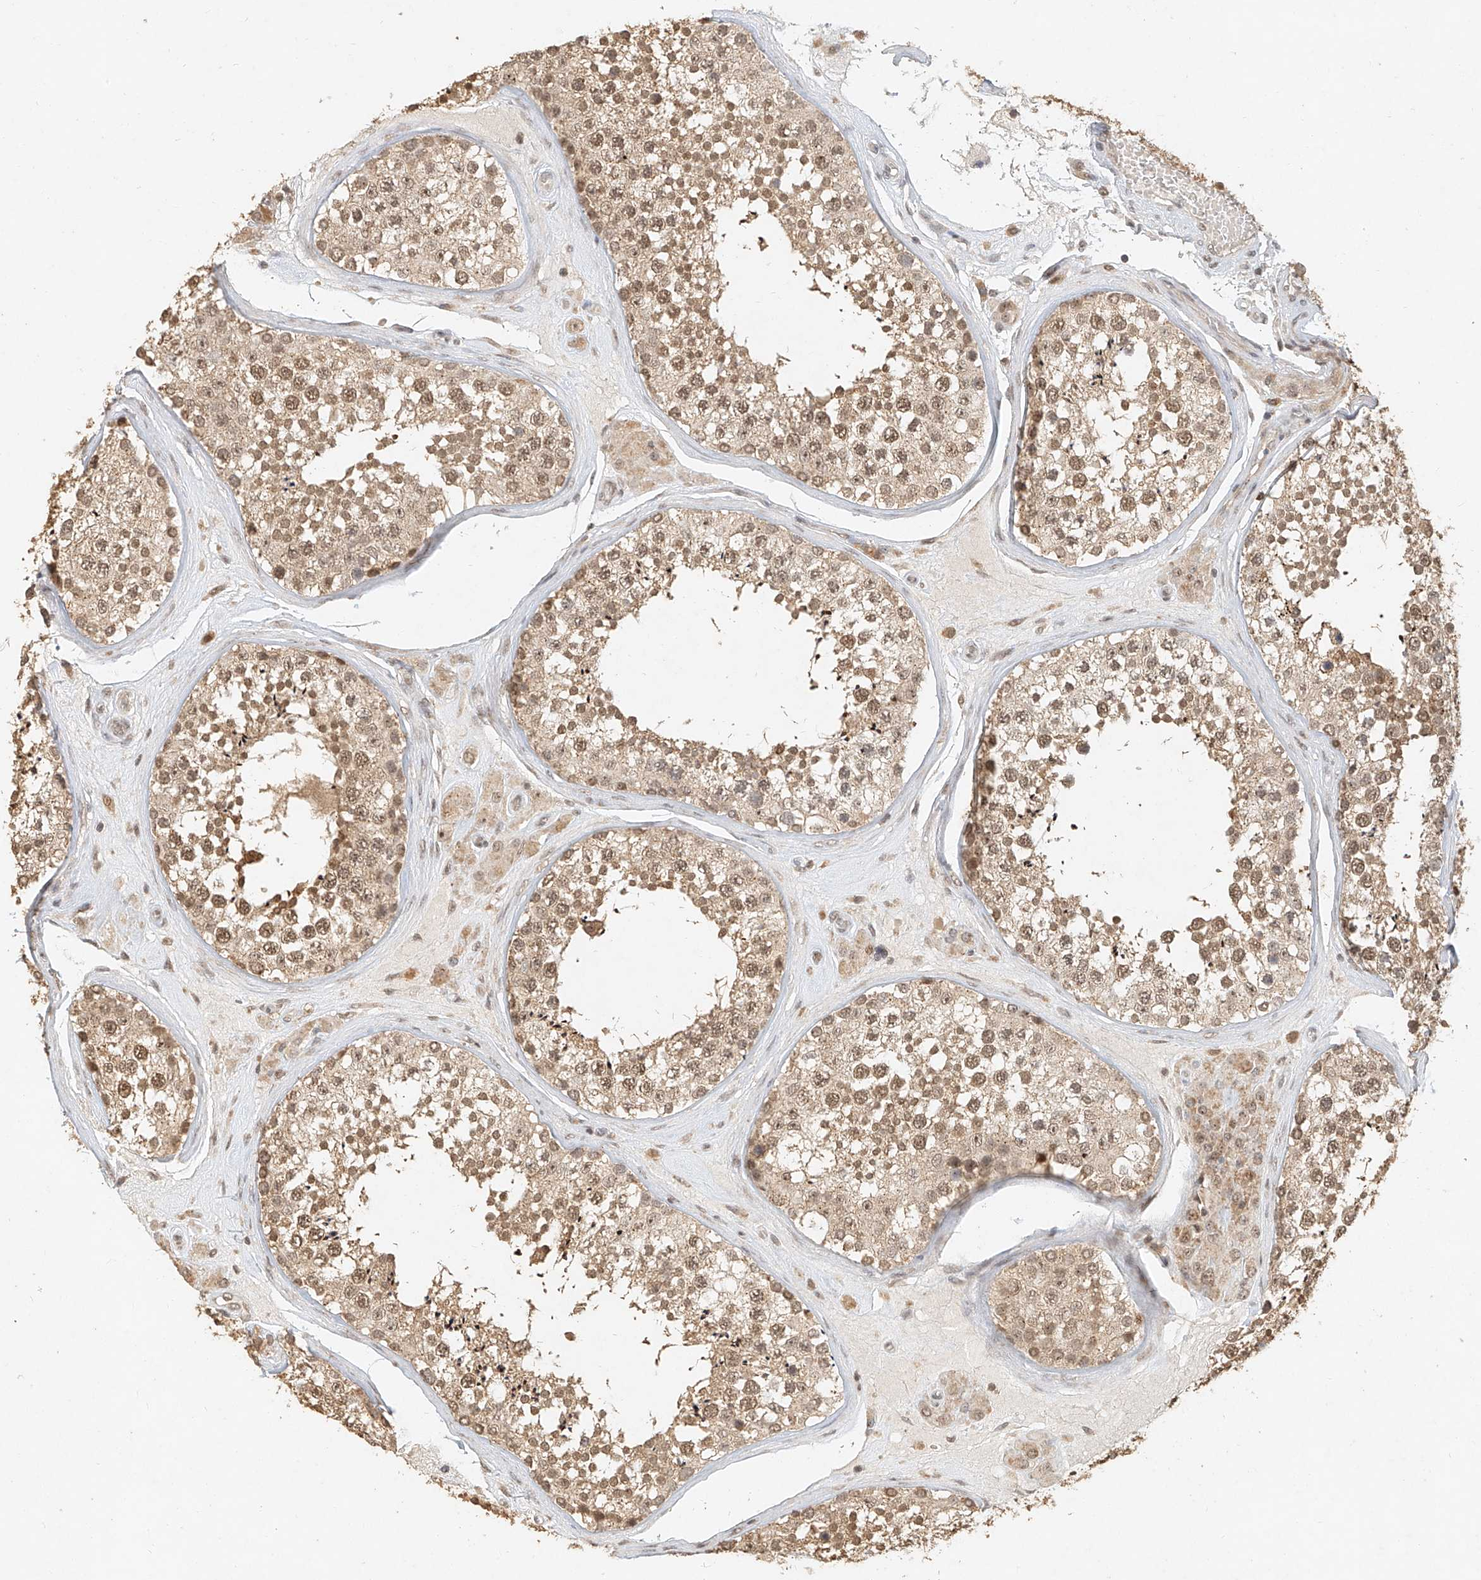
{"staining": {"intensity": "moderate", "quantity": ">75%", "location": "cytoplasmic/membranous,nuclear"}, "tissue": "testis", "cell_type": "Cells in seminiferous ducts", "image_type": "normal", "snomed": [{"axis": "morphology", "description": "Normal tissue, NOS"}, {"axis": "topography", "description": "Testis"}], "caption": "The histopathology image shows a brown stain indicating the presence of a protein in the cytoplasmic/membranous,nuclear of cells in seminiferous ducts in testis. (DAB IHC, brown staining for protein, blue staining for nuclei).", "gene": "CXorf58", "patient": {"sex": "male", "age": 46}}